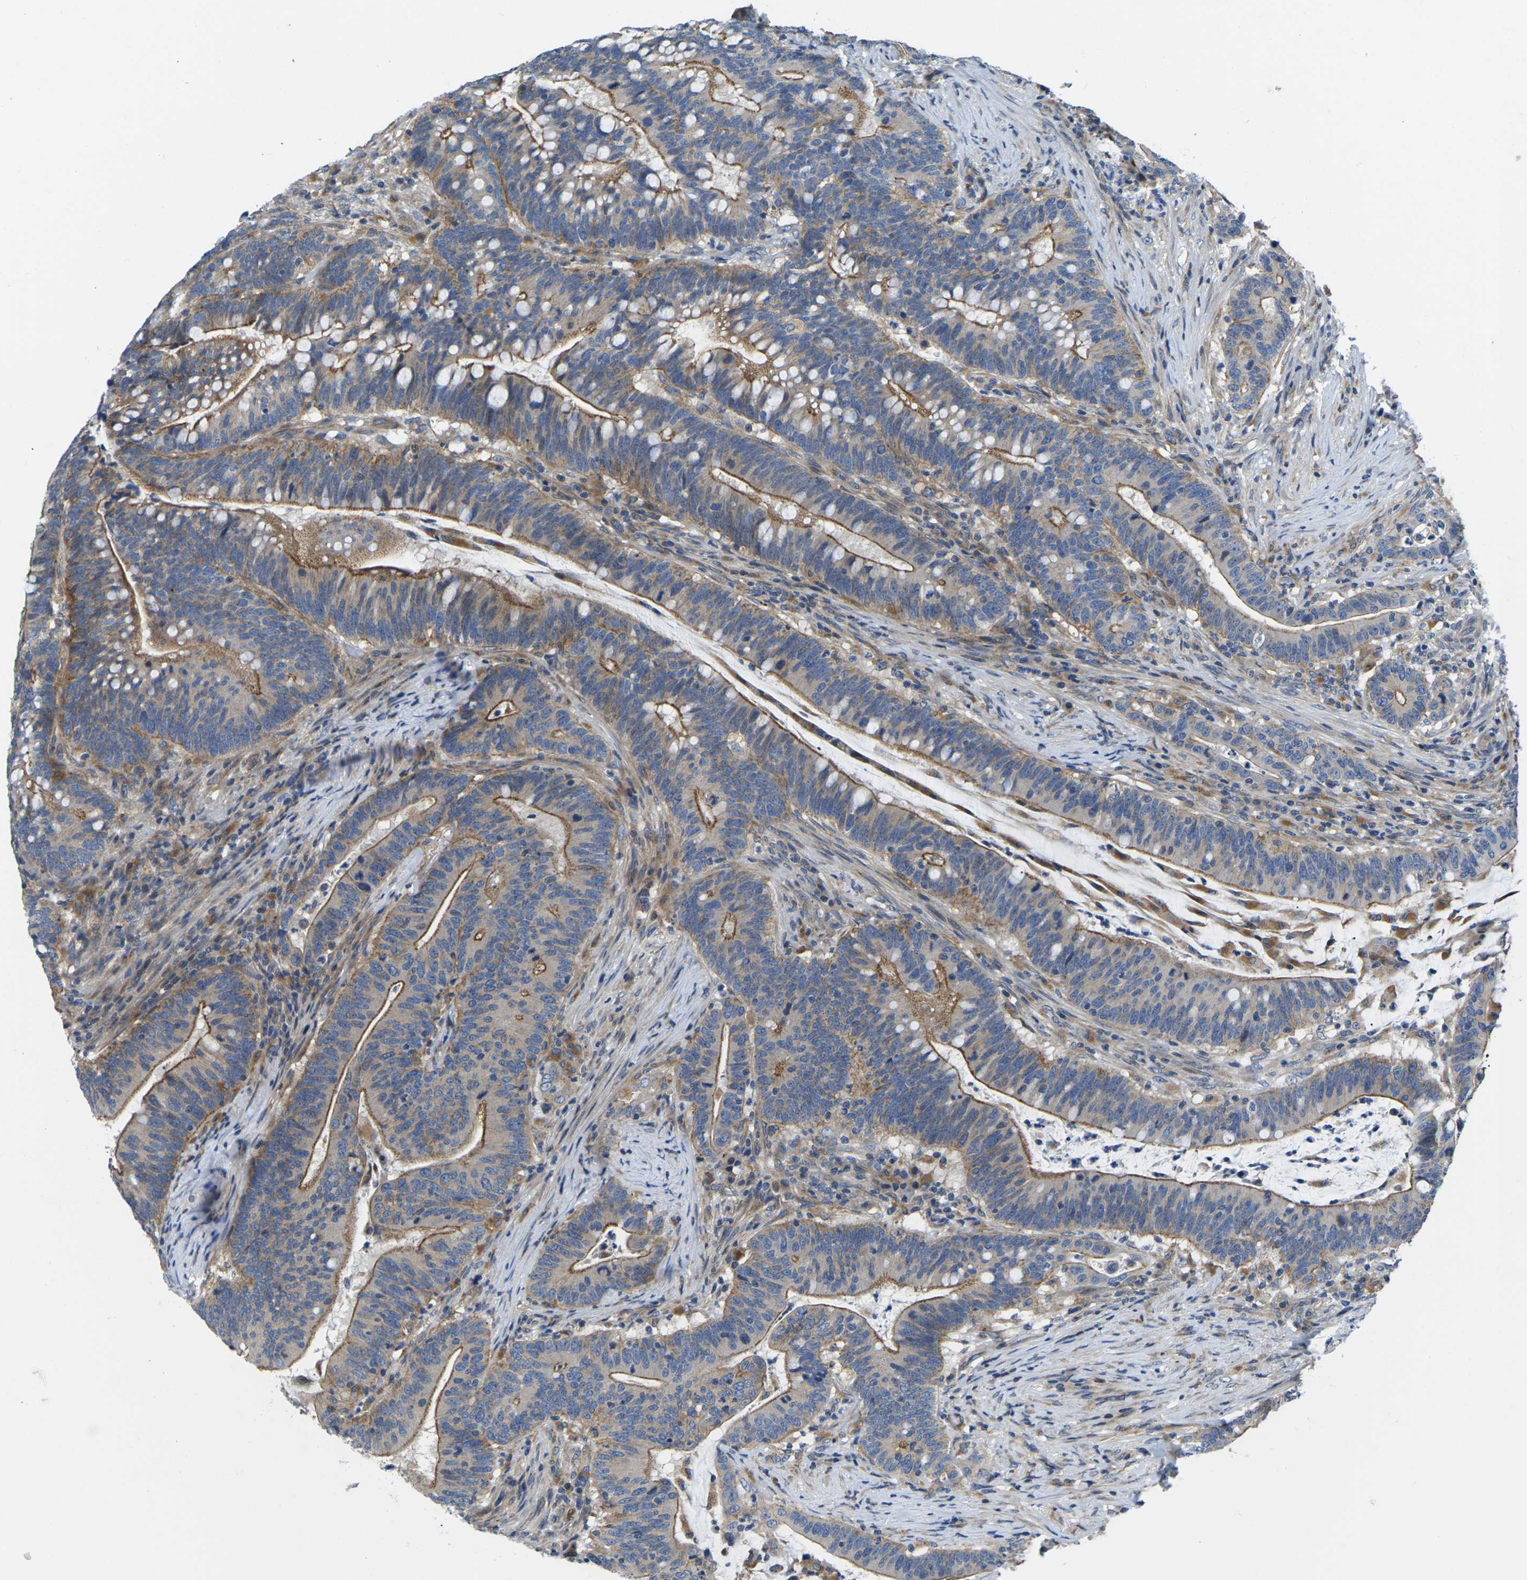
{"staining": {"intensity": "moderate", "quantity": "25%-75%", "location": "cytoplasmic/membranous"}, "tissue": "colorectal cancer", "cell_type": "Tumor cells", "image_type": "cancer", "snomed": [{"axis": "morphology", "description": "Normal tissue, NOS"}, {"axis": "morphology", "description": "Adenocarcinoma, NOS"}, {"axis": "topography", "description": "Colon"}], "caption": "DAB (3,3'-diaminobenzidine) immunohistochemical staining of adenocarcinoma (colorectal) reveals moderate cytoplasmic/membranous protein positivity in approximately 25%-75% of tumor cells.", "gene": "SCNN1A", "patient": {"sex": "female", "age": 66}}